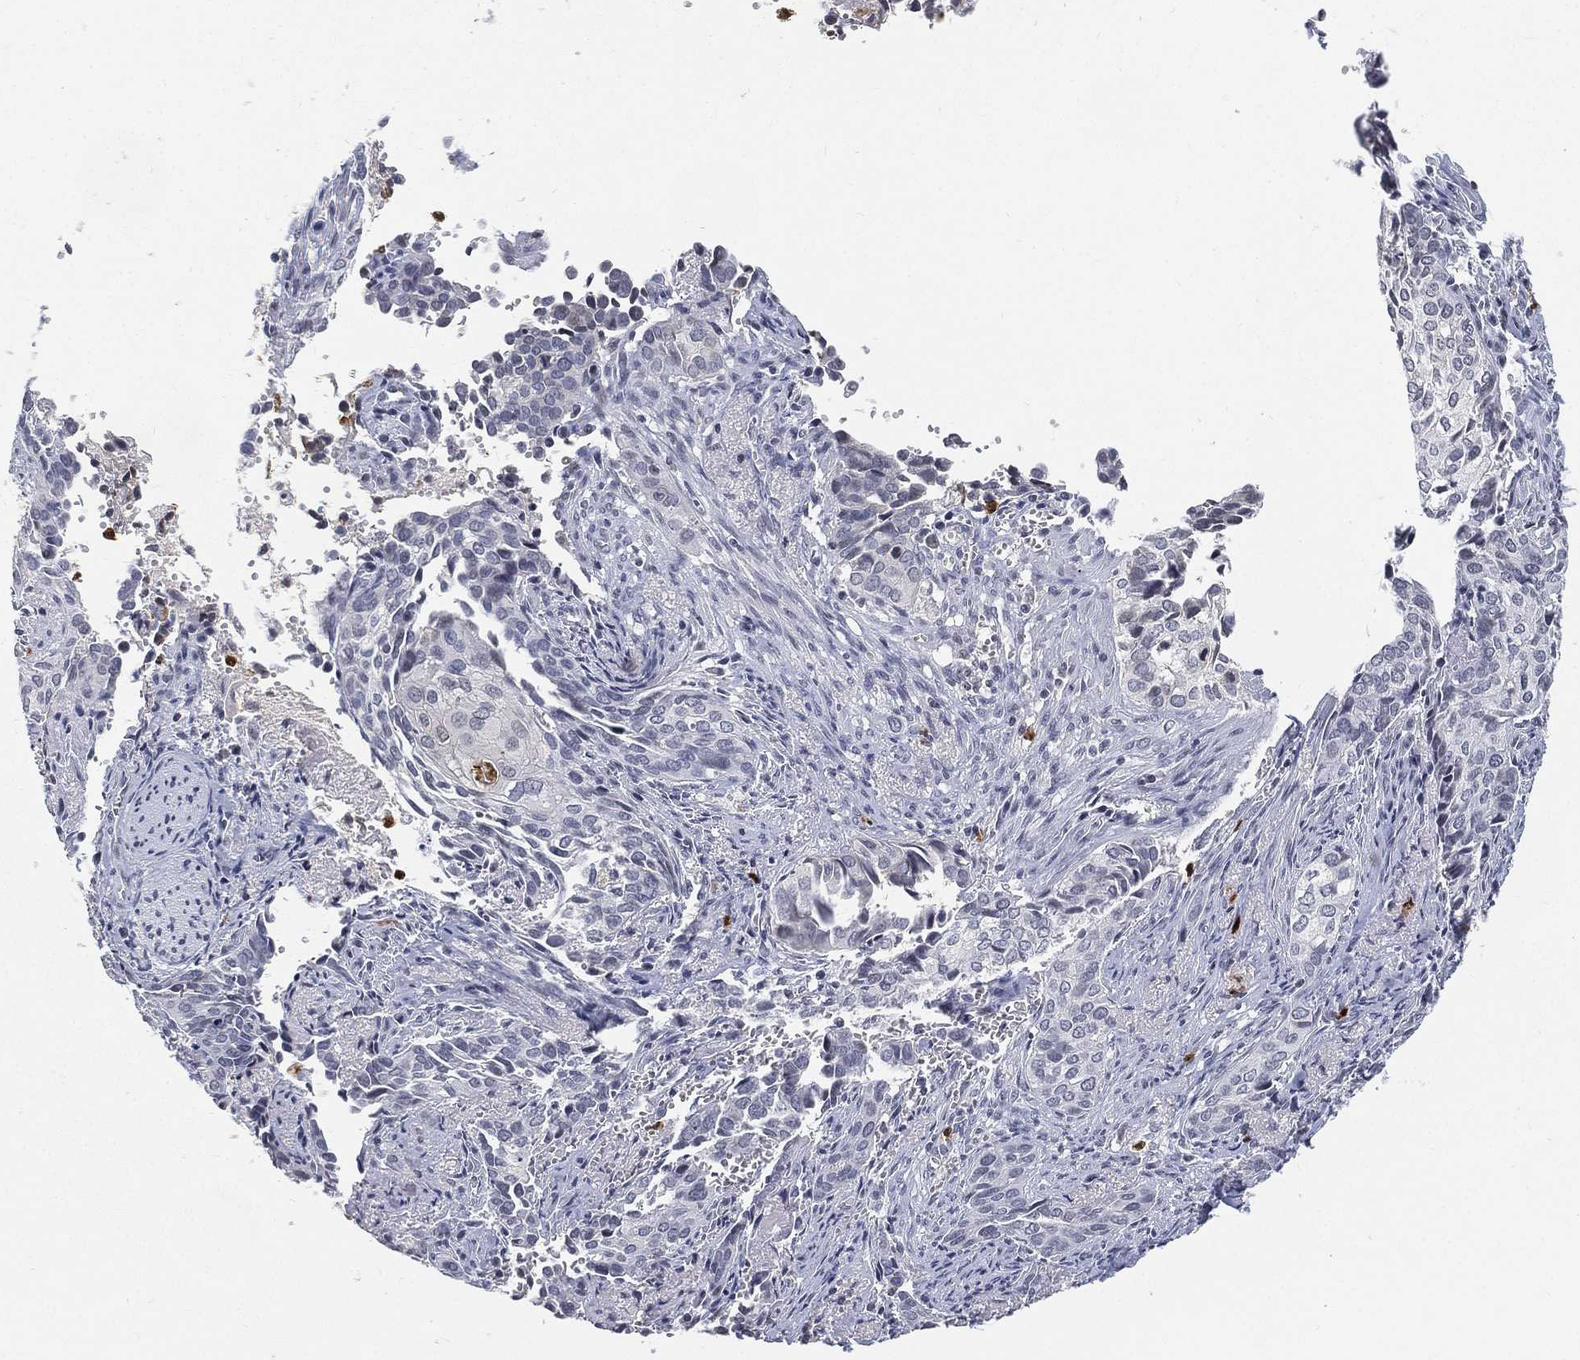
{"staining": {"intensity": "negative", "quantity": "none", "location": "none"}, "tissue": "cervical cancer", "cell_type": "Tumor cells", "image_type": "cancer", "snomed": [{"axis": "morphology", "description": "Squamous cell carcinoma, NOS"}, {"axis": "topography", "description": "Cervix"}], "caption": "Immunohistochemistry histopathology image of human cervical cancer (squamous cell carcinoma) stained for a protein (brown), which shows no positivity in tumor cells.", "gene": "ARG1", "patient": {"sex": "female", "age": 29}}